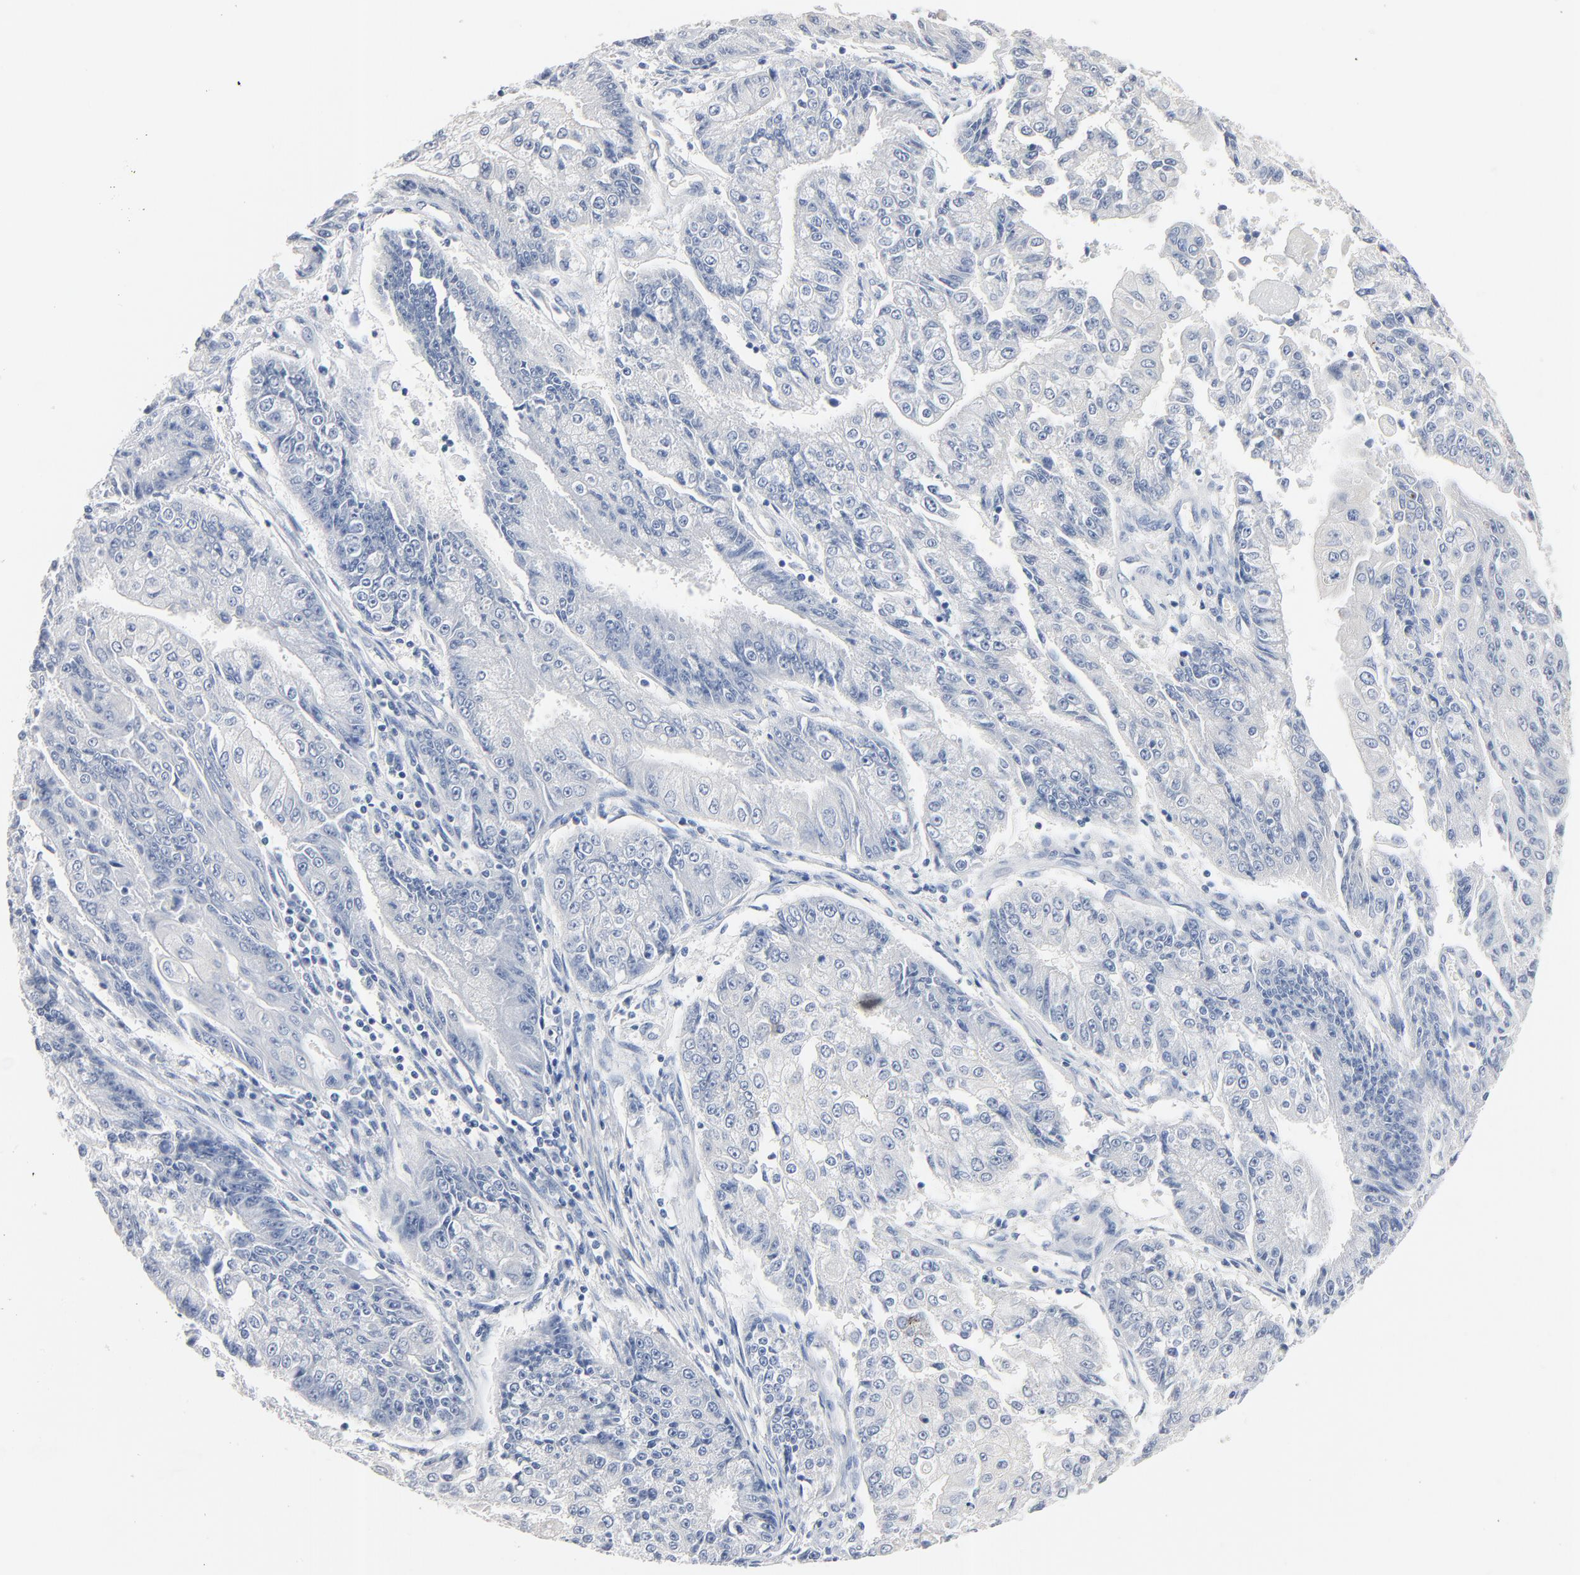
{"staining": {"intensity": "negative", "quantity": "none", "location": "none"}, "tissue": "endometrial cancer", "cell_type": "Tumor cells", "image_type": "cancer", "snomed": [{"axis": "morphology", "description": "Adenocarcinoma, NOS"}, {"axis": "topography", "description": "Endometrium"}], "caption": "IHC of endometrial adenocarcinoma reveals no positivity in tumor cells.", "gene": "IFT43", "patient": {"sex": "female", "age": 75}}